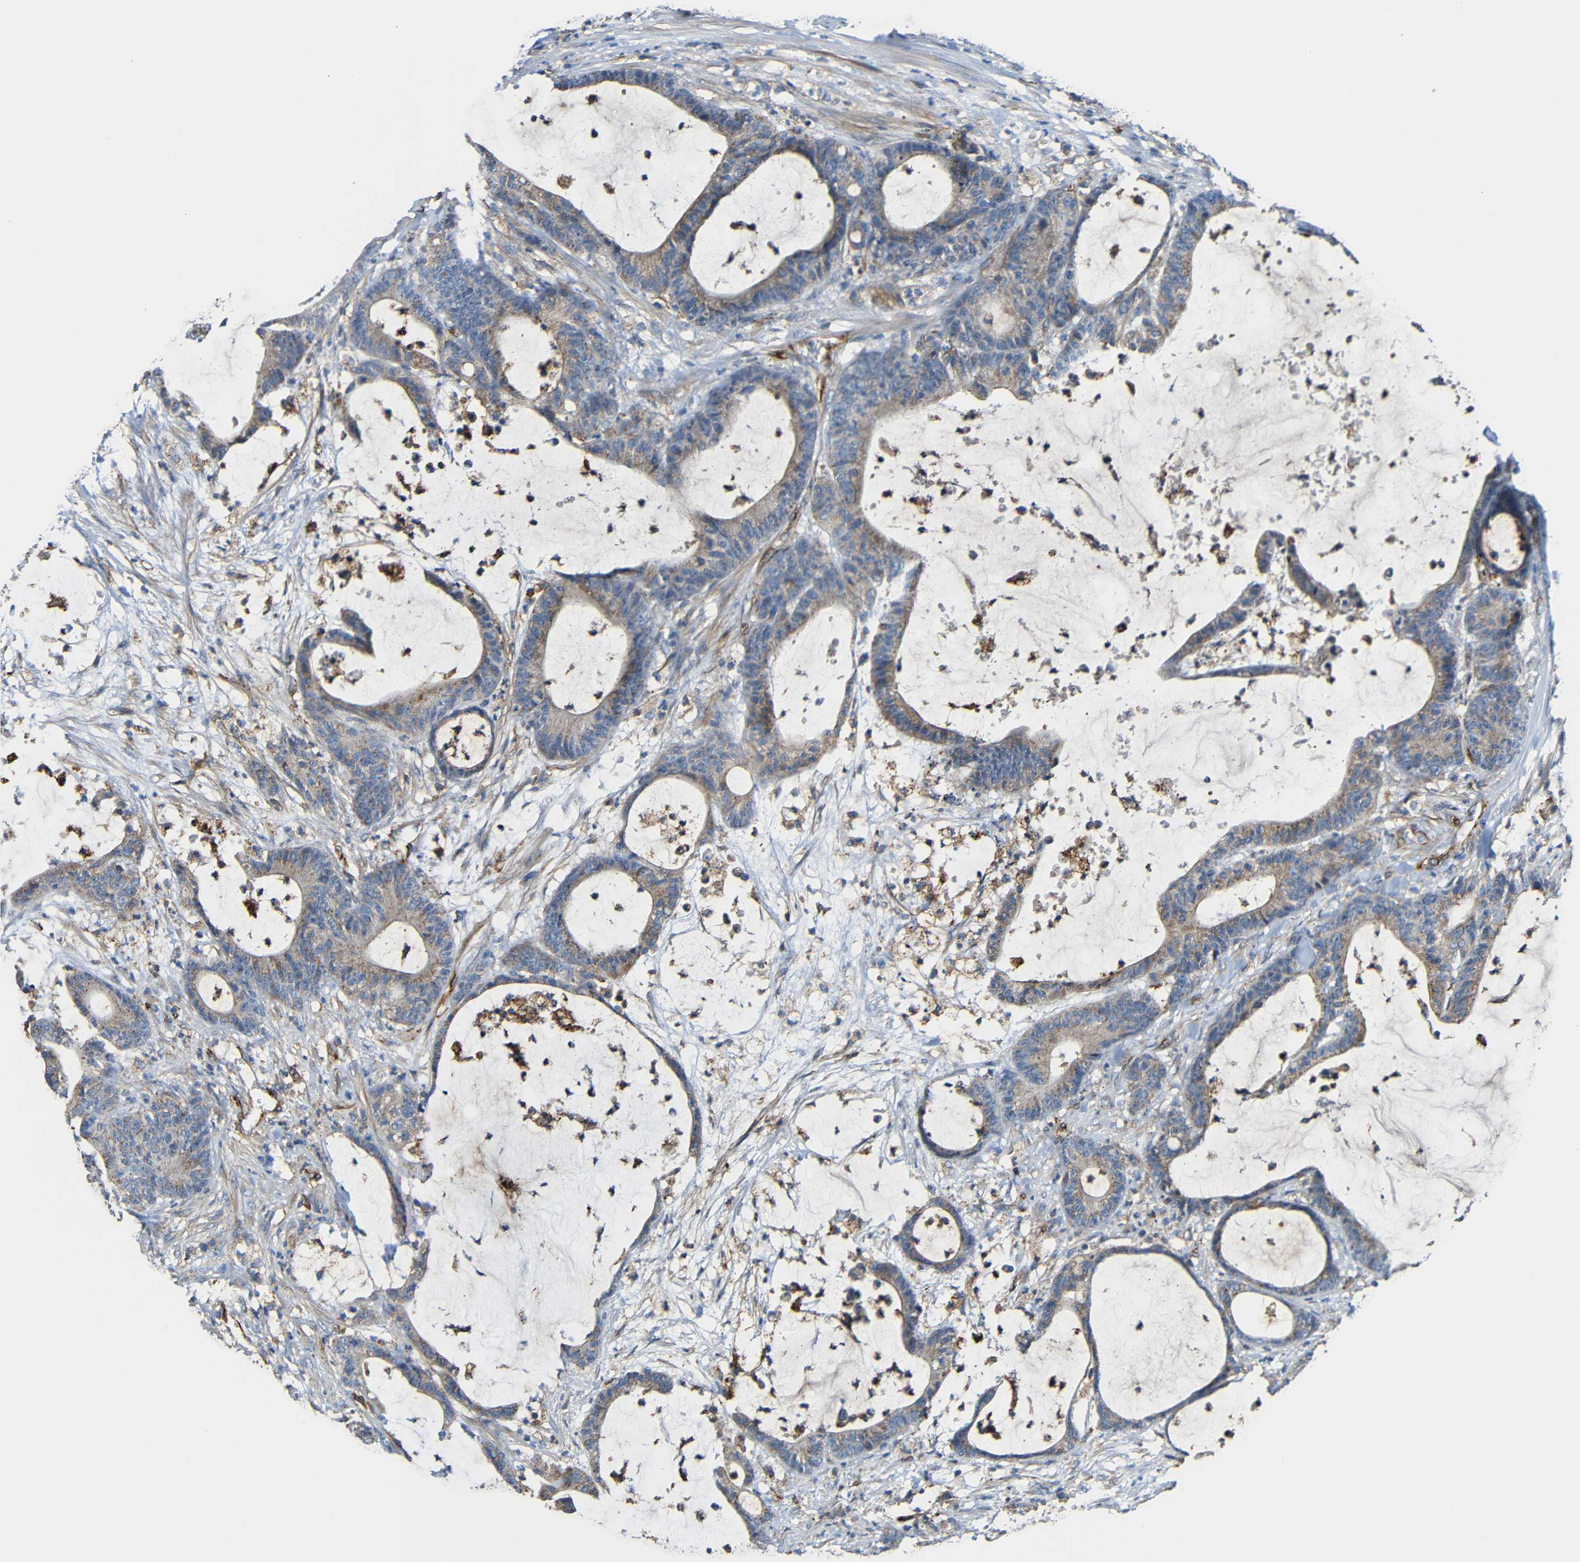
{"staining": {"intensity": "moderate", "quantity": ">75%", "location": "cytoplasmic/membranous"}, "tissue": "colorectal cancer", "cell_type": "Tumor cells", "image_type": "cancer", "snomed": [{"axis": "morphology", "description": "Adenocarcinoma, NOS"}, {"axis": "topography", "description": "Colon"}], "caption": "Protein expression analysis of colorectal adenocarcinoma displays moderate cytoplasmic/membranous expression in about >75% of tumor cells.", "gene": "IGSF10", "patient": {"sex": "female", "age": 84}}